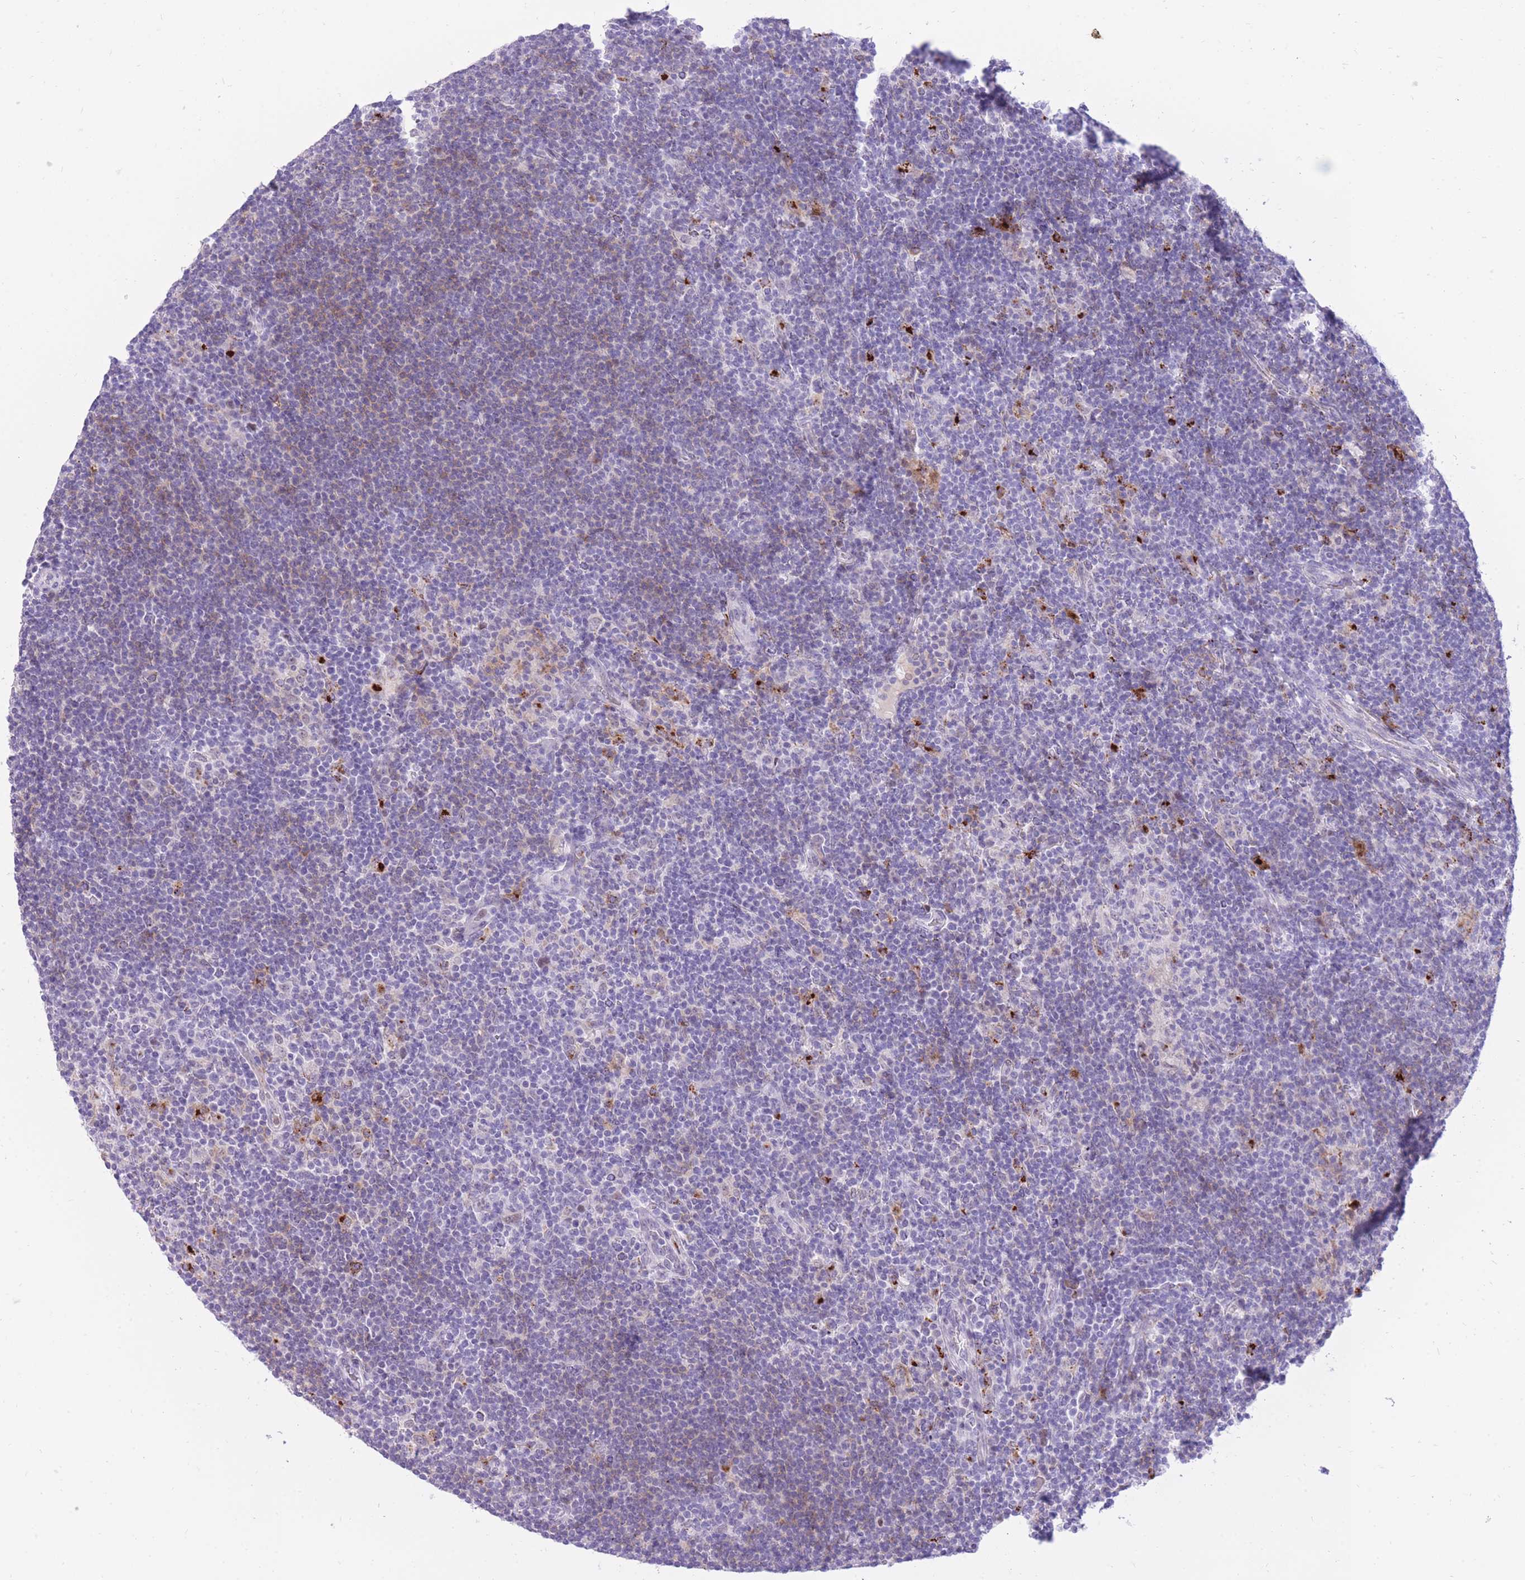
{"staining": {"intensity": "negative", "quantity": "none", "location": "none"}, "tissue": "lymphoma", "cell_type": "Tumor cells", "image_type": "cancer", "snomed": [{"axis": "morphology", "description": "Hodgkin's disease, NOS"}, {"axis": "topography", "description": "Lymph node"}], "caption": "This histopathology image is of lymphoma stained with immunohistochemistry (IHC) to label a protein in brown with the nuclei are counter-stained blue. There is no staining in tumor cells.", "gene": "MEIS3", "patient": {"sex": "female", "age": 57}}